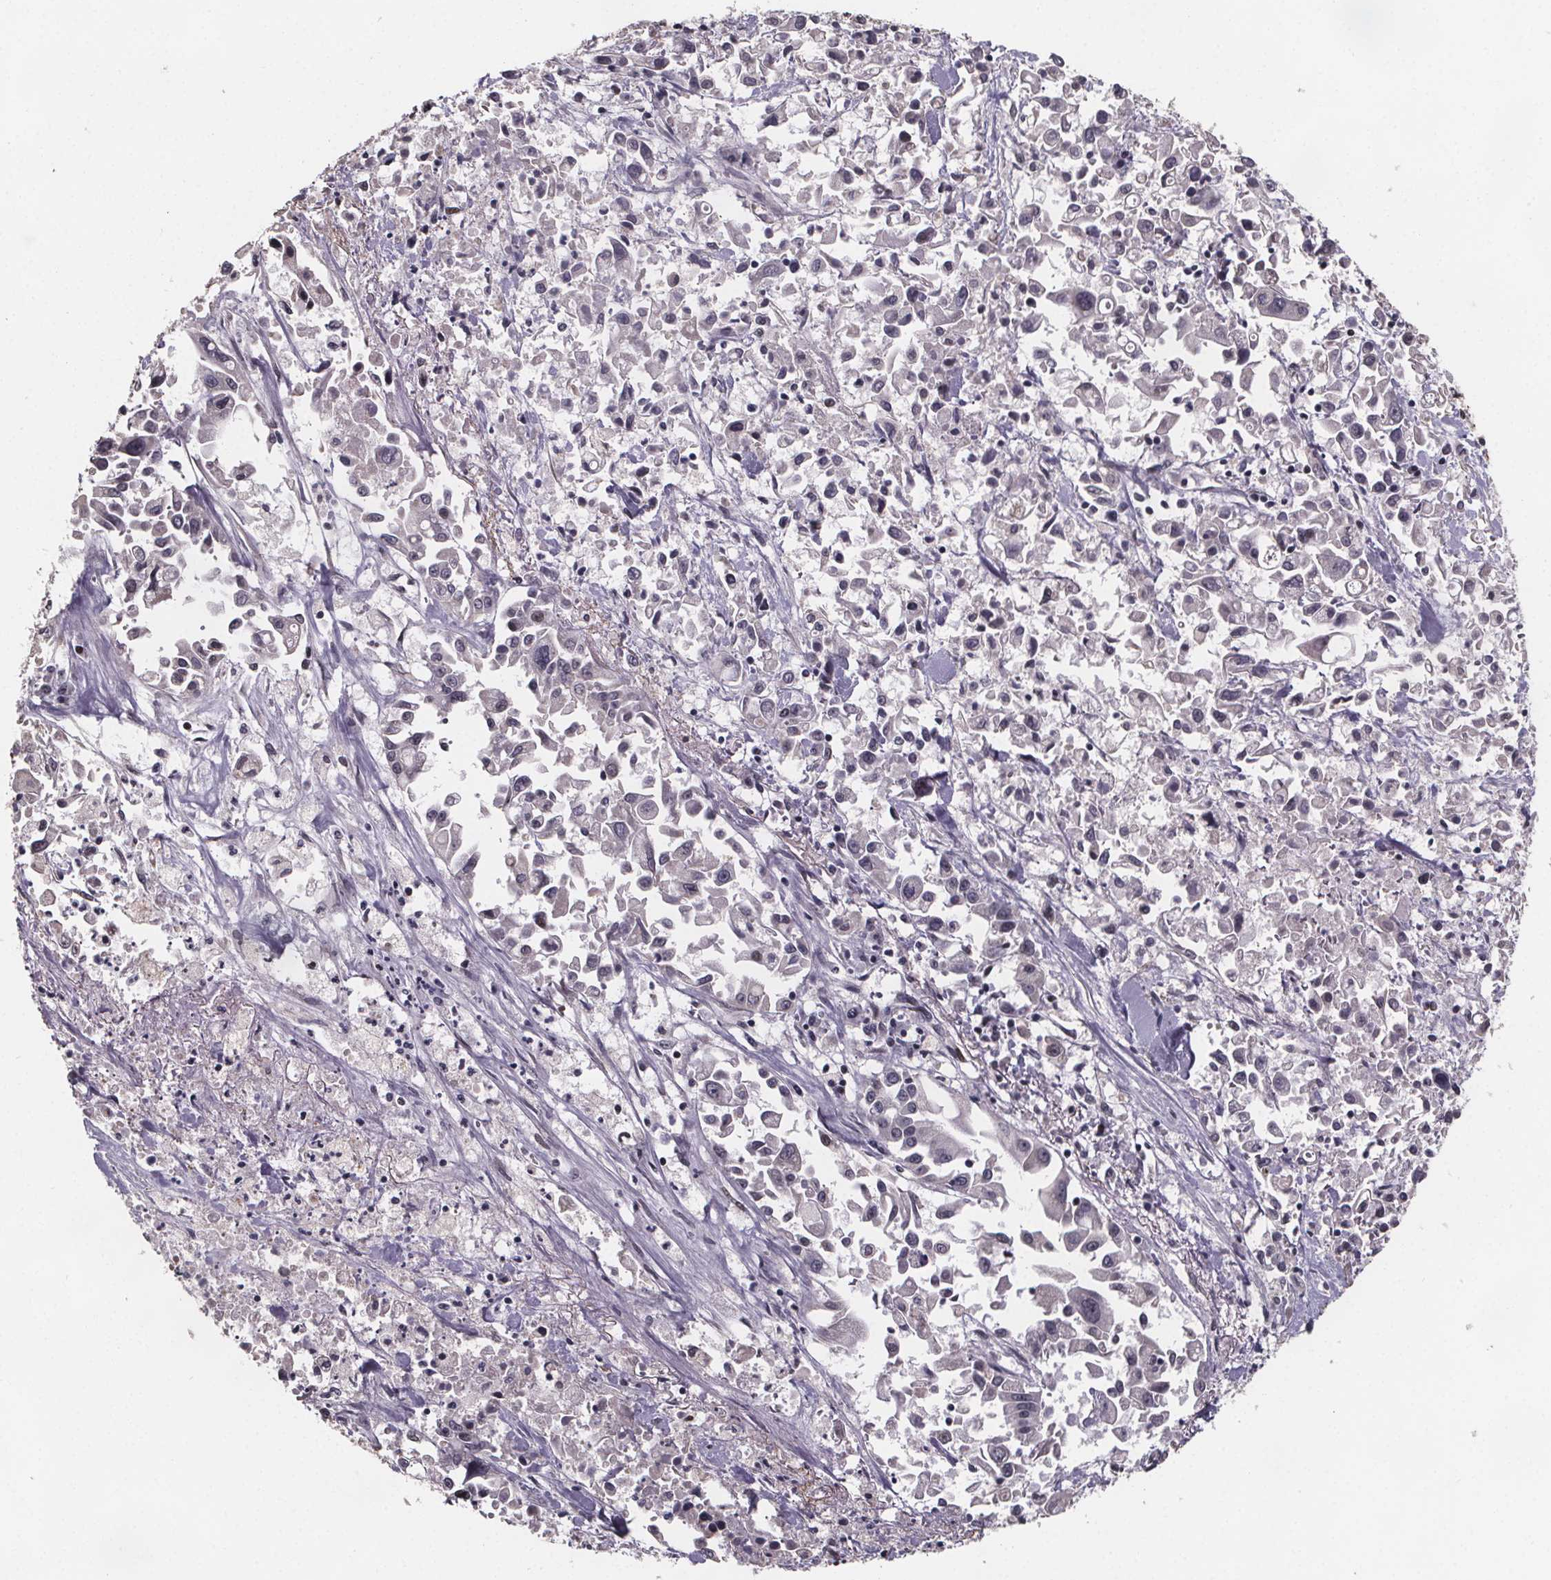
{"staining": {"intensity": "negative", "quantity": "none", "location": "none"}, "tissue": "pancreatic cancer", "cell_type": "Tumor cells", "image_type": "cancer", "snomed": [{"axis": "morphology", "description": "Adenocarcinoma, NOS"}, {"axis": "topography", "description": "Pancreas"}], "caption": "Tumor cells show no significant expression in pancreatic adenocarcinoma.", "gene": "U2SURP", "patient": {"sex": "female", "age": 83}}